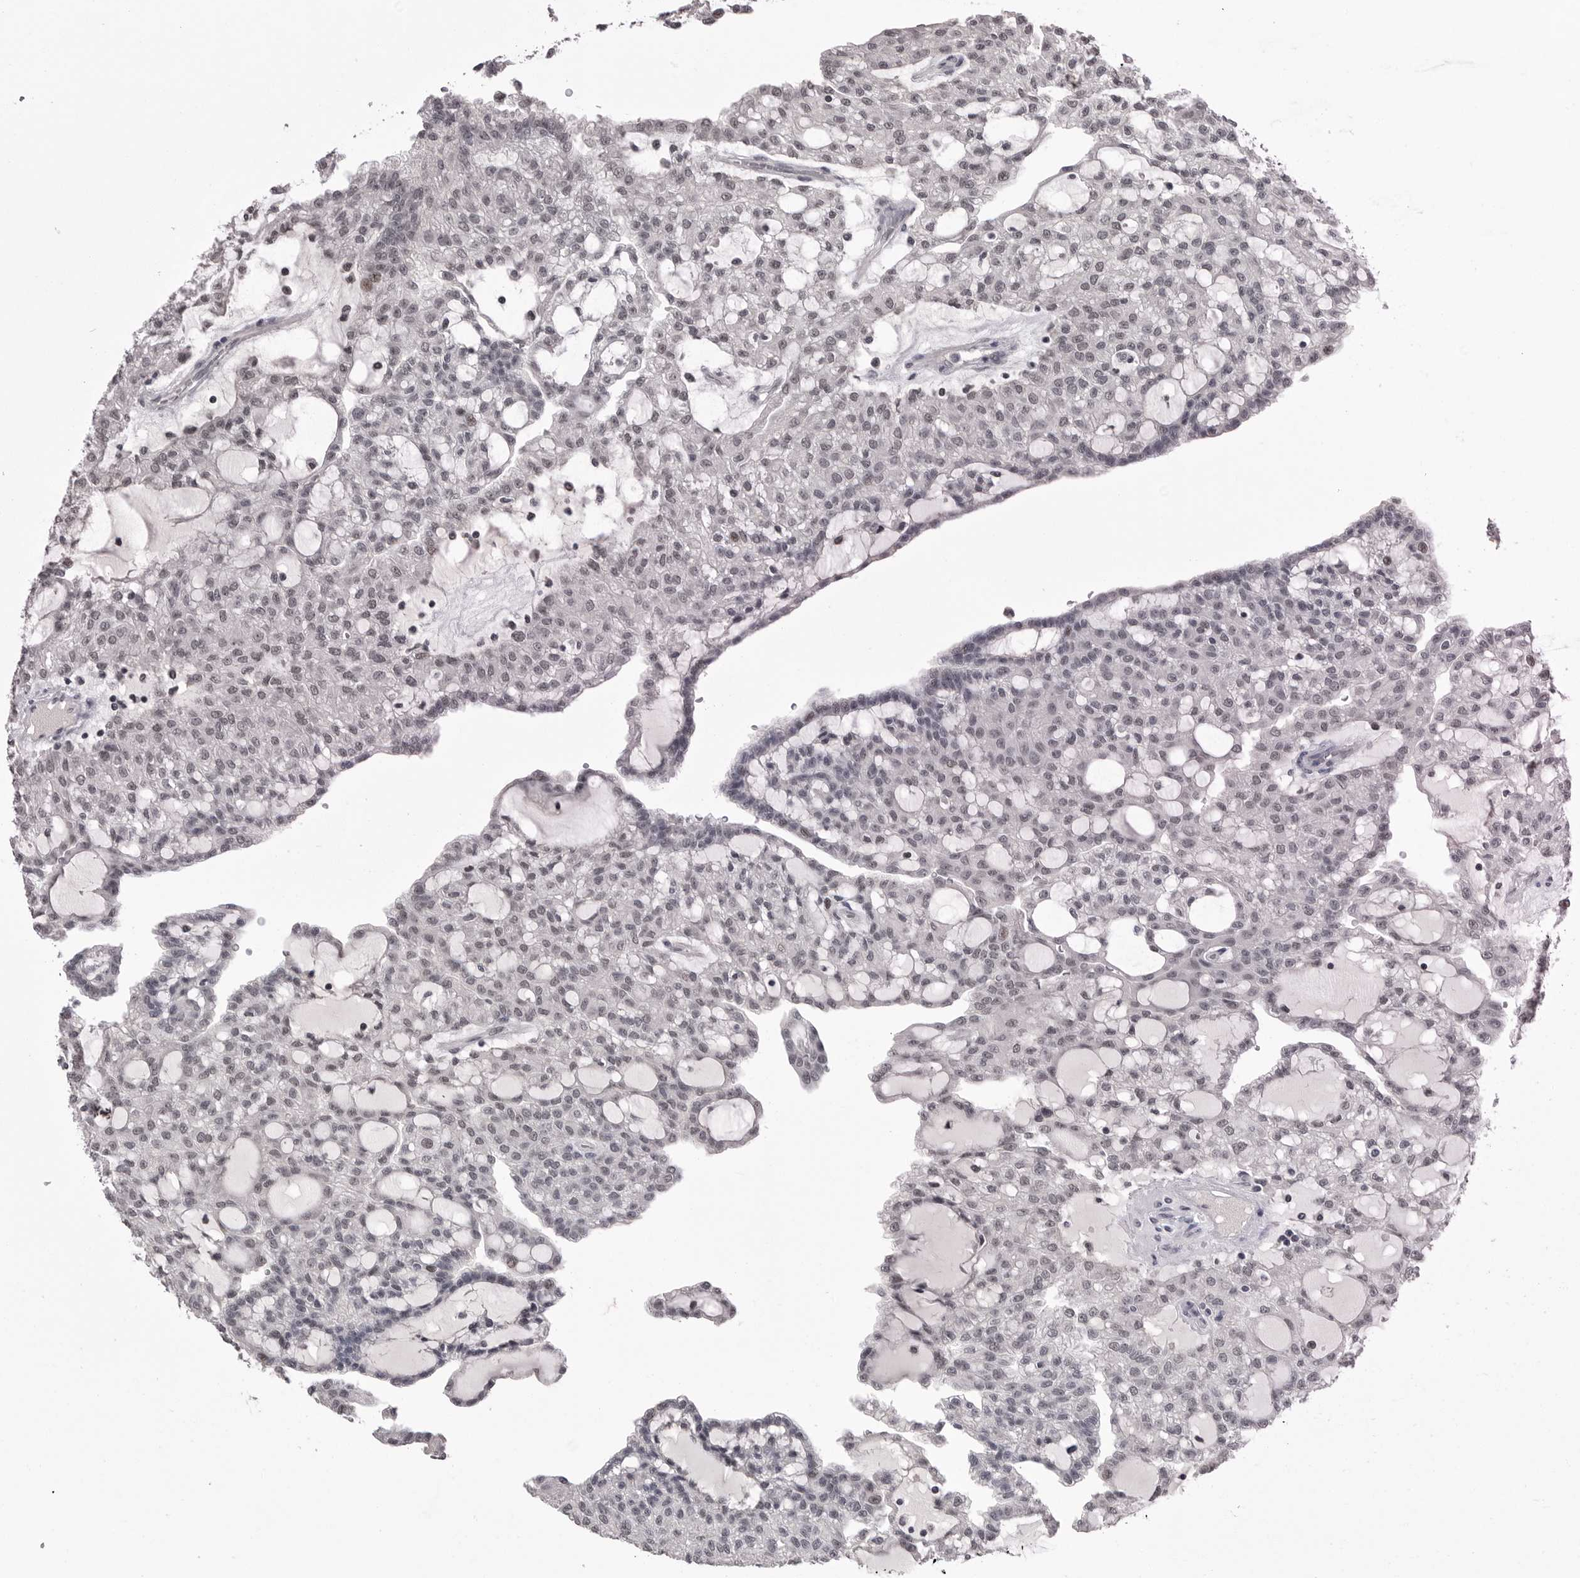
{"staining": {"intensity": "weak", "quantity": ">75%", "location": "nuclear"}, "tissue": "renal cancer", "cell_type": "Tumor cells", "image_type": "cancer", "snomed": [{"axis": "morphology", "description": "Adenocarcinoma, NOS"}, {"axis": "topography", "description": "Kidney"}], "caption": "Immunohistochemical staining of renal adenocarcinoma demonstrates low levels of weak nuclear expression in about >75% of tumor cells. (DAB IHC, brown staining for protein, blue staining for nuclei).", "gene": "DLG2", "patient": {"sex": "male", "age": 63}}